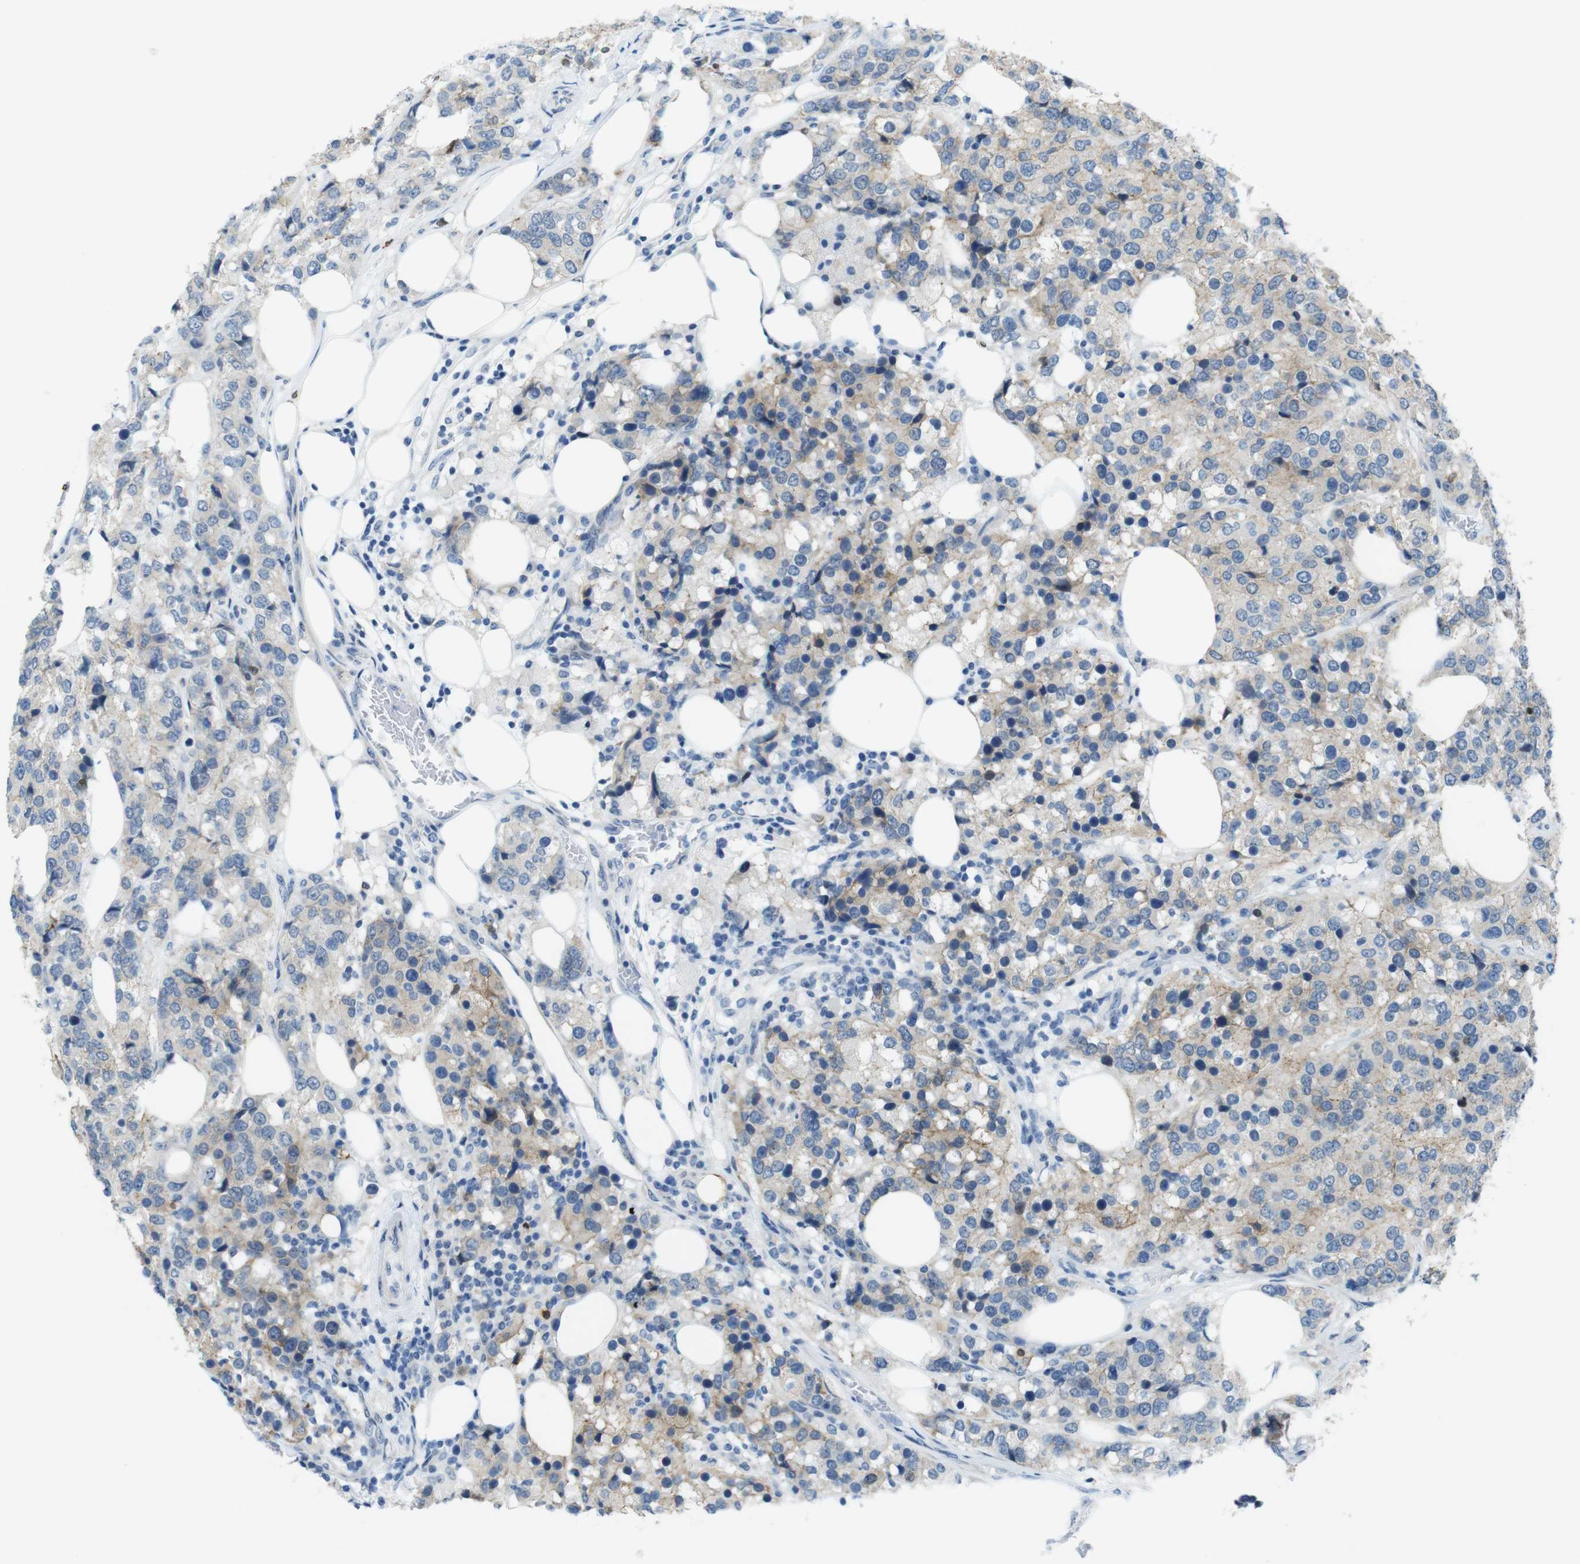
{"staining": {"intensity": "weak", "quantity": ">75%", "location": "cytoplasmic/membranous"}, "tissue": "breast cancer", "cell_type": "Tumor cells", "image_type": "cancer", "snomed": [{"axis": "morphology", "description": "Lobular carcinoma"}, {"axis": "topography", "description": "Breast"}], "caption": "Protein expression analysis of lobular carcinoma (breast) demonstrates weak cytoplasmic/membranous expression in approximately >75% of tumor cells.", "gene": "TJP3", "patient": {"sex": "female", "age": 59}}